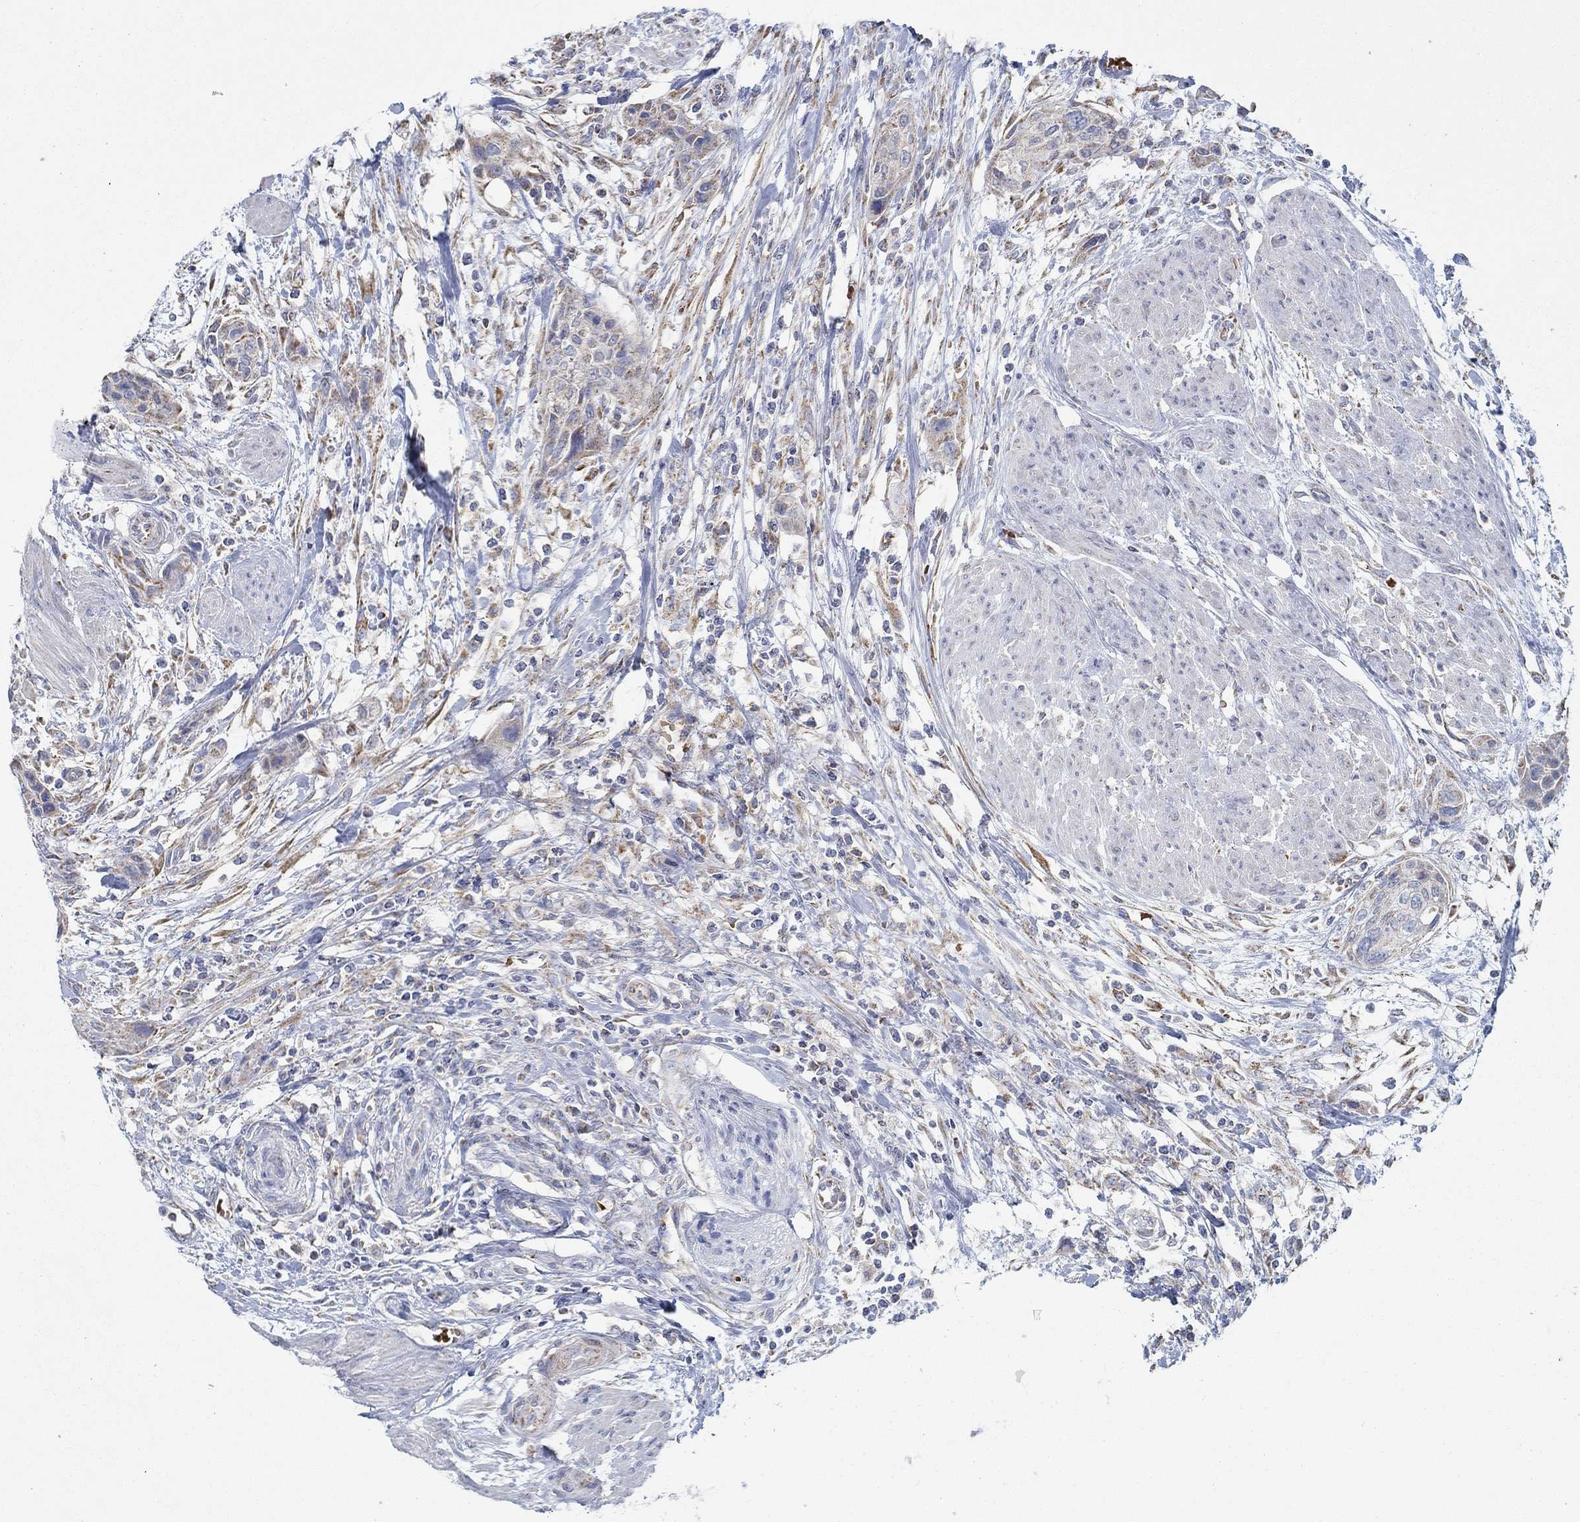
{"staining": {"intensity": "moderate", "quantity": "25%-75%", "location": "cytoplasmic/membranous"}, "tissue": "urothelial cancer", "cell_type": "Tumor cells", "image_type": "cancer", "snomed": [{"axis": "morphology", "description": "Urothelial carcinoma, High grade"}, {"axis": "topography", "description": "Urinary bladder"}], "caption": "The histopathology image shows staining of urothelial cancer, revealing moderate cytoplasmic/membranous protein positivity (brown color) within tumor cells.", "gene": "GLOD5", "patient": {"sex": "male", "age": 35}}